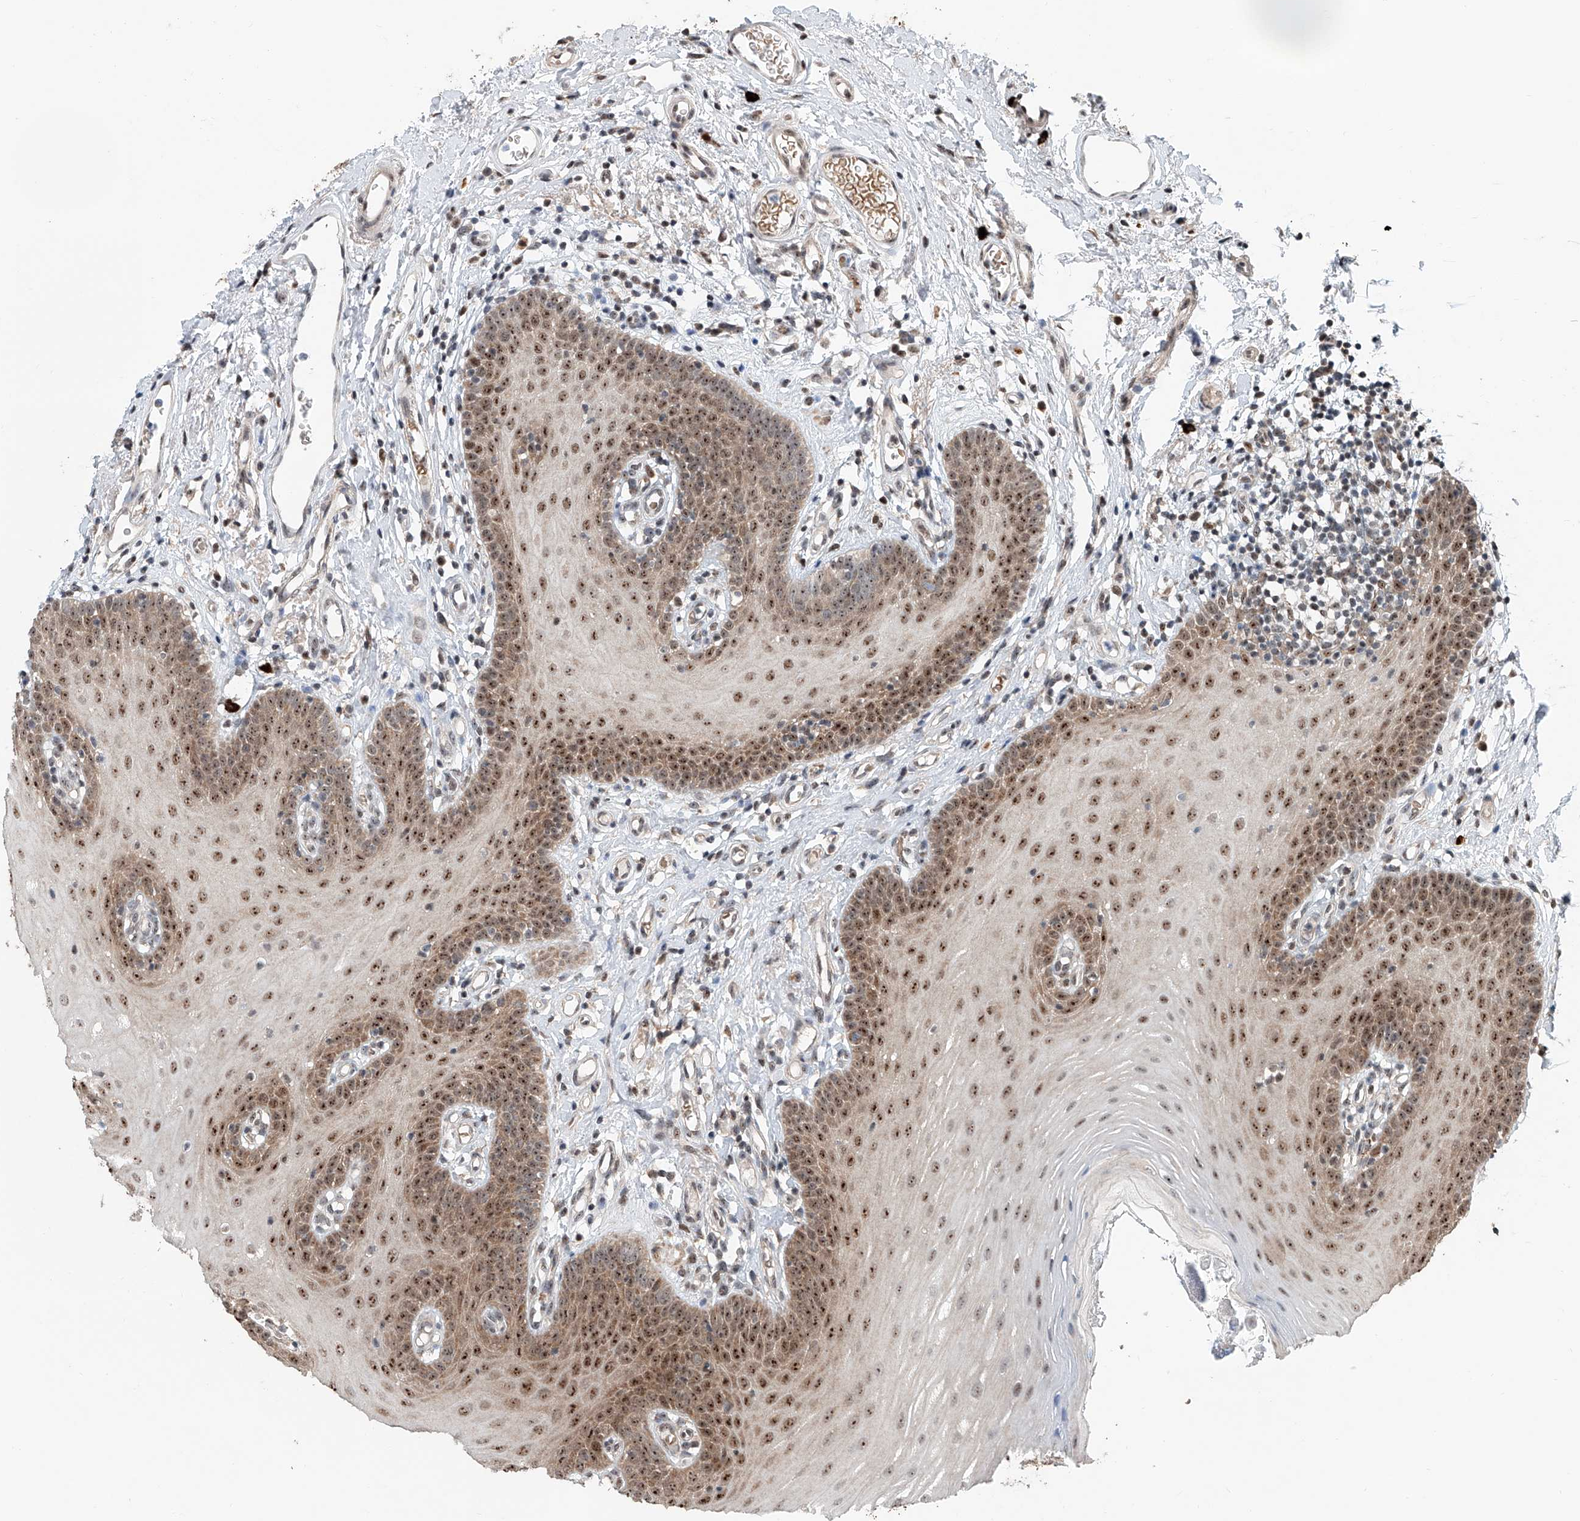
{"staining": {"intensity": "strong", "quantity": "25%-75%", "location": "cytoplasmic/membranous,nuclear"}, "tissue": "oral mucosa", "cell_type": "Squamous epithelial cells", "image_type": "normal", "snomed": [{"axis": "morphology", "description": "Normal tissue, NOS"}, {"axis": "topography", "description": "Oral tissue"}], "caption": "A brown stain labels strong cytoplasmic/membranous,nuclear positivity of a protein in squamous epithelial cells of normal oral mucosa.", "gene": "SDE2", "patient": {"sex": "male", "age": 74}}